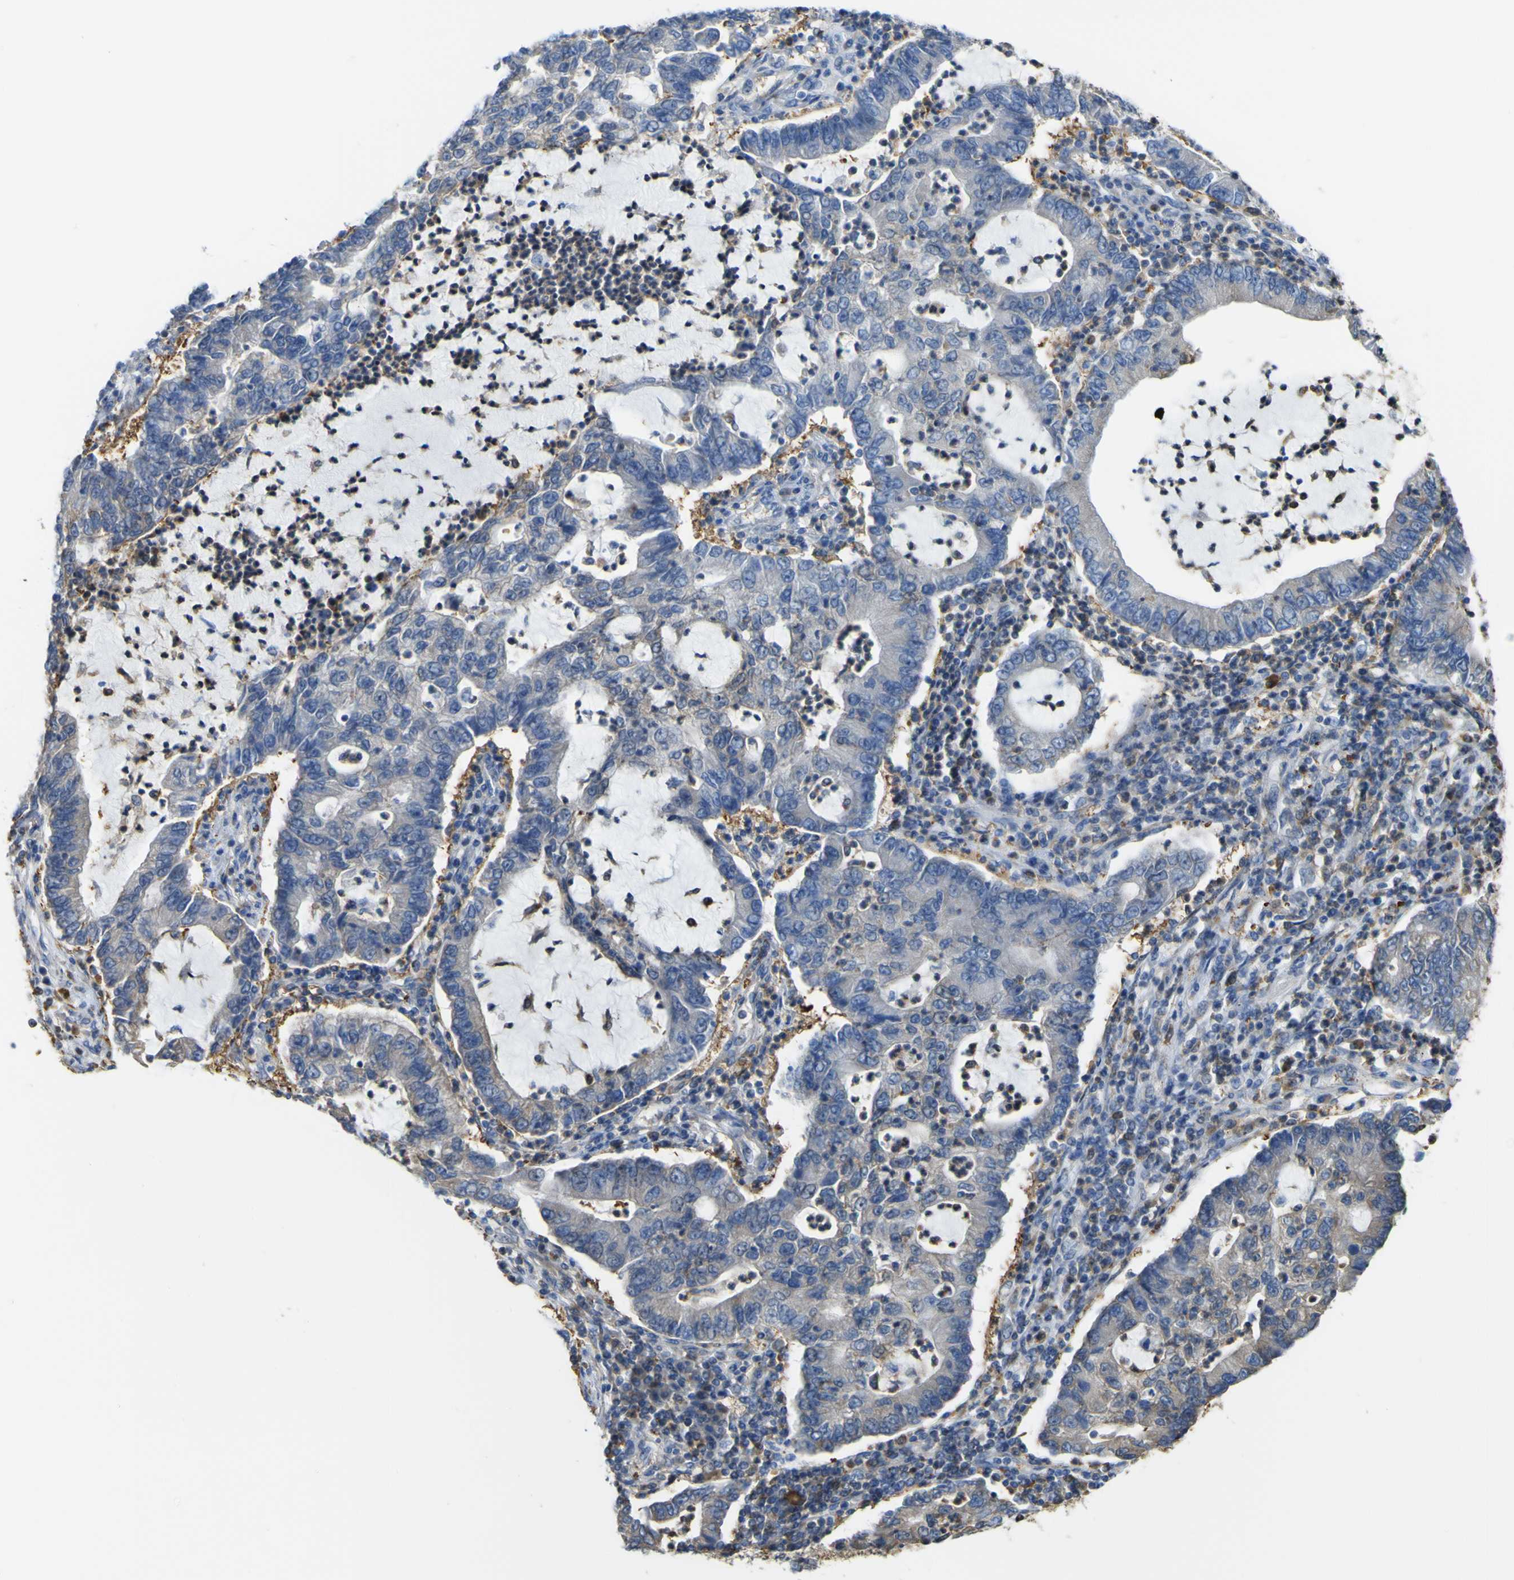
{"staining": {"intensity": "negative", "quantity": "none", "location": "none"}, "tissue": "lung cancer", "cell_type": "Tumor cells", "image_type": "cancer", "snomed": [{"axis": "morphology", "description": "Adenocarcinoma, NOS"}, {"axis": "topography", "description": "Lung"}], "caption": "Photomicrograph shows no significant protein expression in tumor cells of lung adenocarcinoma.", "gene": "ABHD3", "patient": {"sex": "female", "age": 51}}